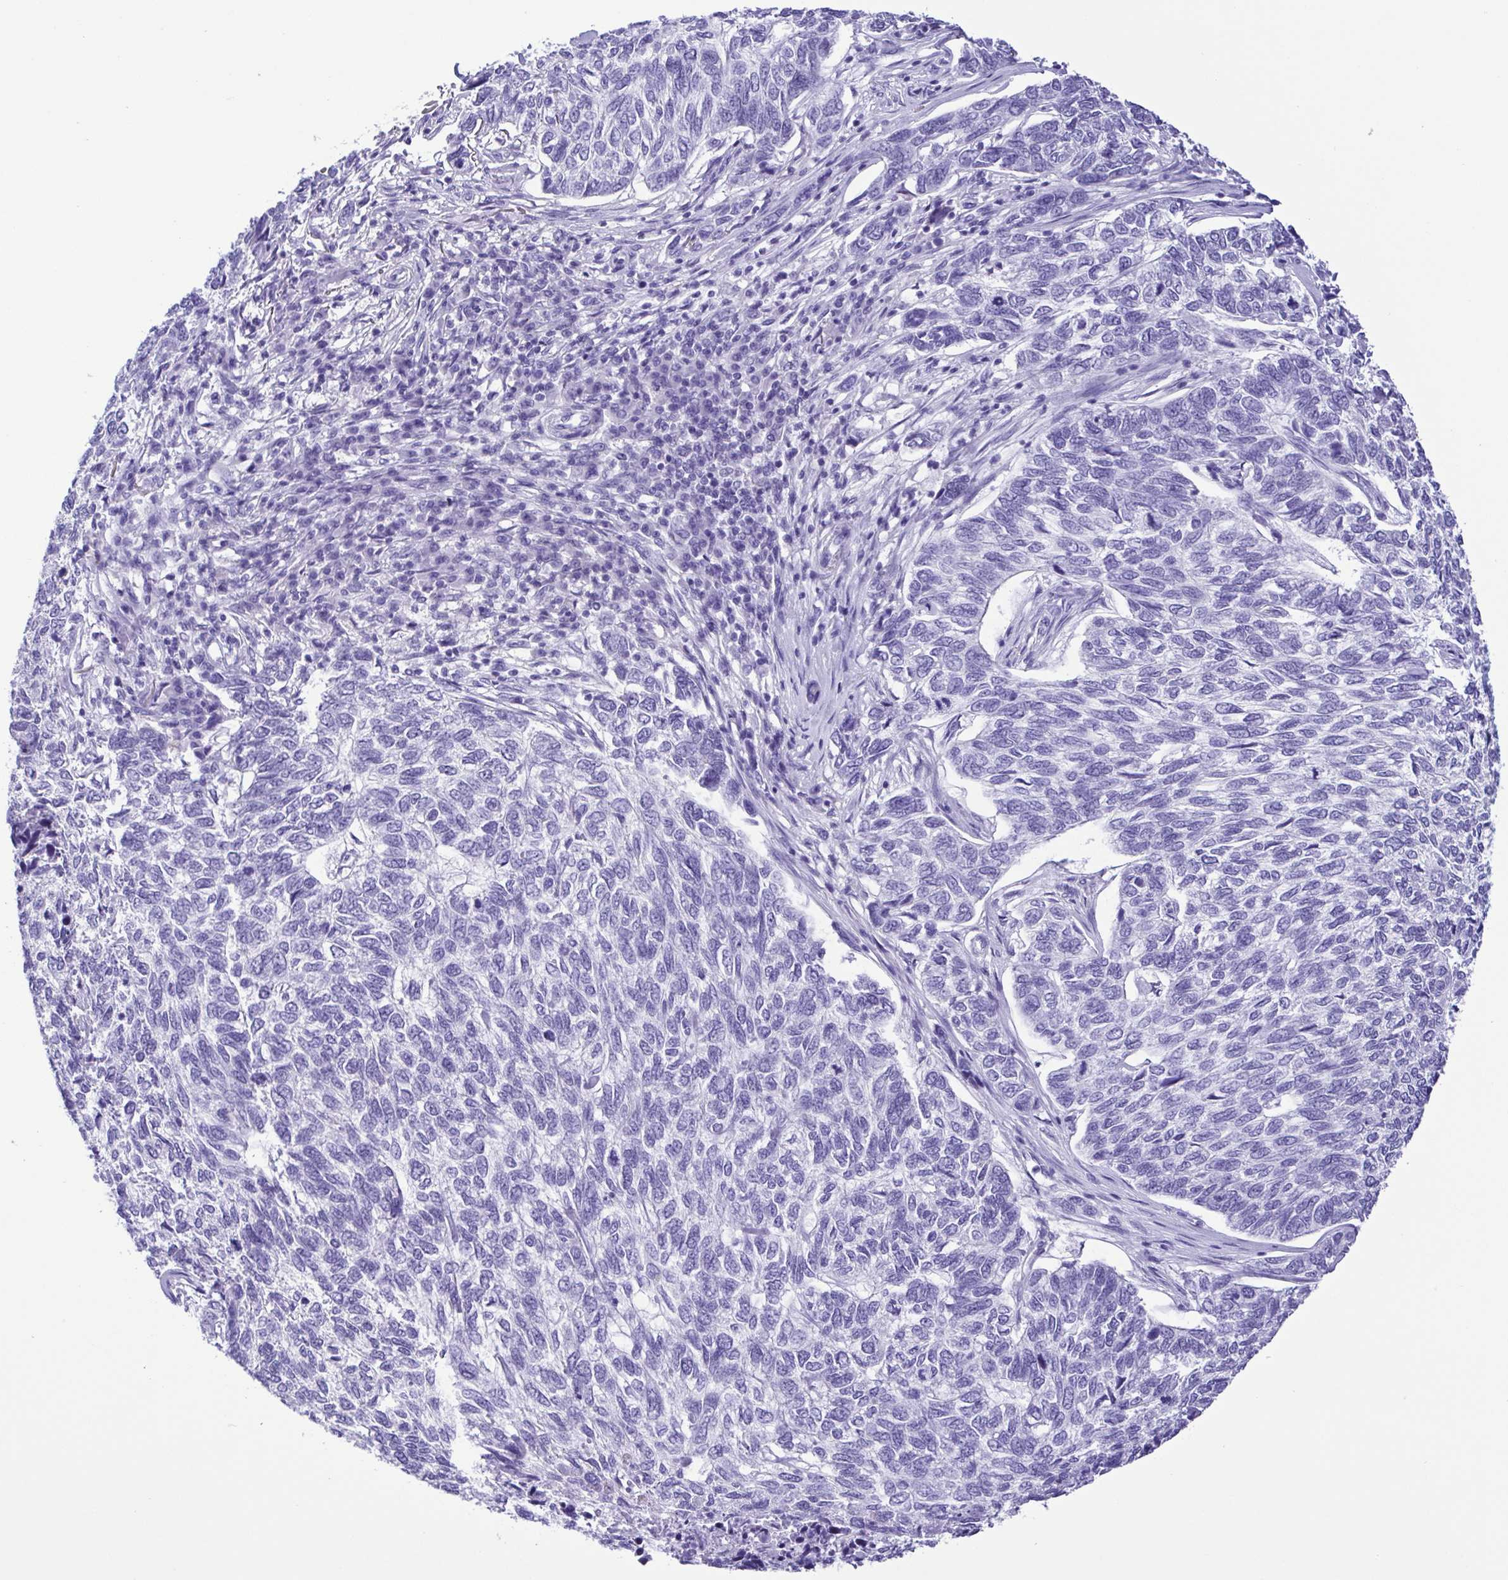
{"staining": {"intensity": "negative", "quantity": "none", "location": "none"}, "tissue": "skin cancer", "cell_type": "Tumor cells", "image_type": "cancer", "snomed": [{"axis": "morphology", "description": "Basal cell carcinoma"}, {"axis": "topography", "description": "Skin"}], "caption": "A micrograph of skin cancer (basal cell carcinoma) stained for a protein displays no brown staining in tumor cells. Brightfield microscopy of immunohistochemistry (IHC) stained with DAB (3,3'-diaminobenzidine) (brown) and hematoxylin (blue), captured at high magnification.", "gene": "OVGP1", "patient": {"sex": "female", "age": 65}}